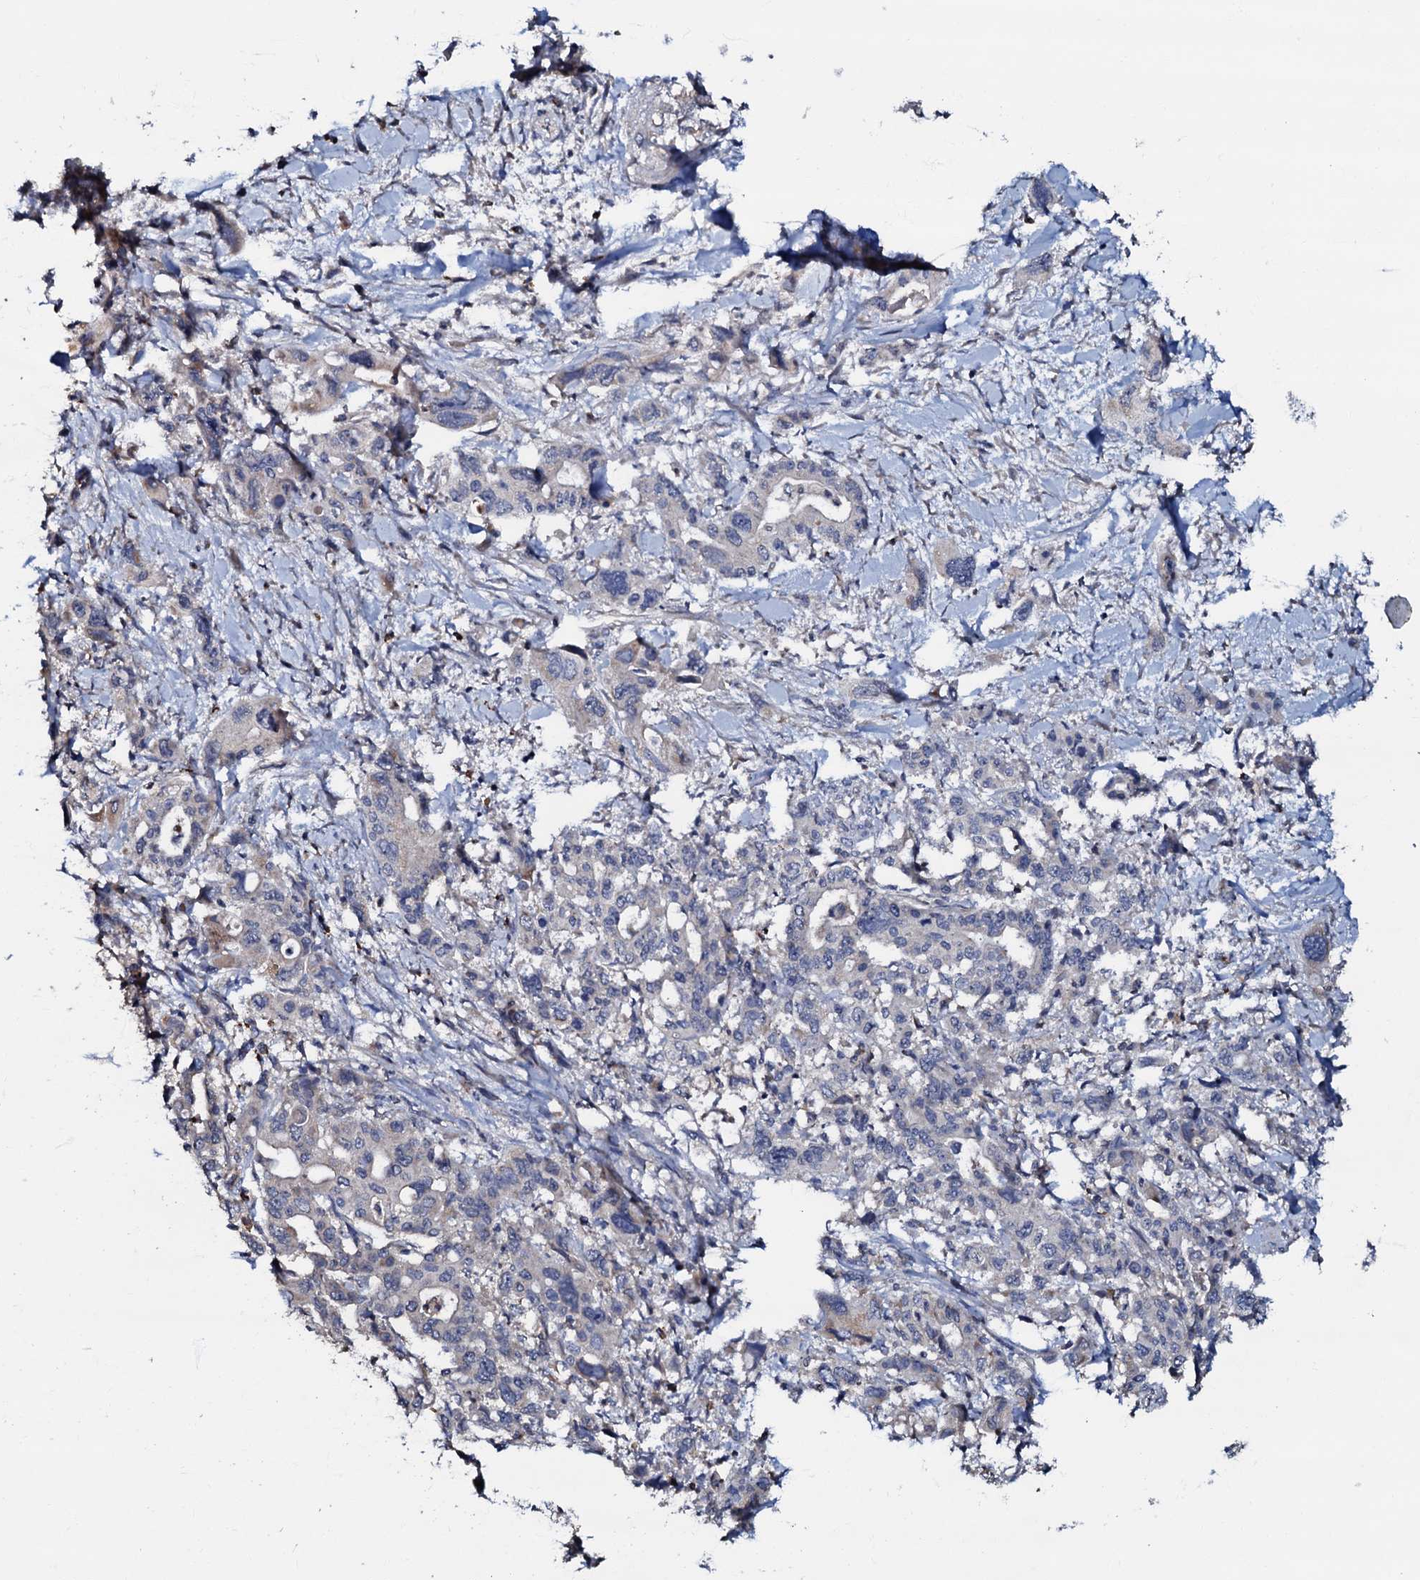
{"staining": {"intensity": "negative", "quantity": "none", "location": "none"}, "tissue": "pancreatic cancer", "cell_type": "Tumor cells", "image_type": "cancer", "snomed": [{"axis": "morphology", "description": "Adenocarcinoma, NOS"}, {"axis": "topography", "description": "Pancreas"}], "caption": "Tumor cells are negative for protein expression in human pancreatic adenocarcinoma.", "gene": "CPNE2", "patient": {"sex": "male", "age": 46}}